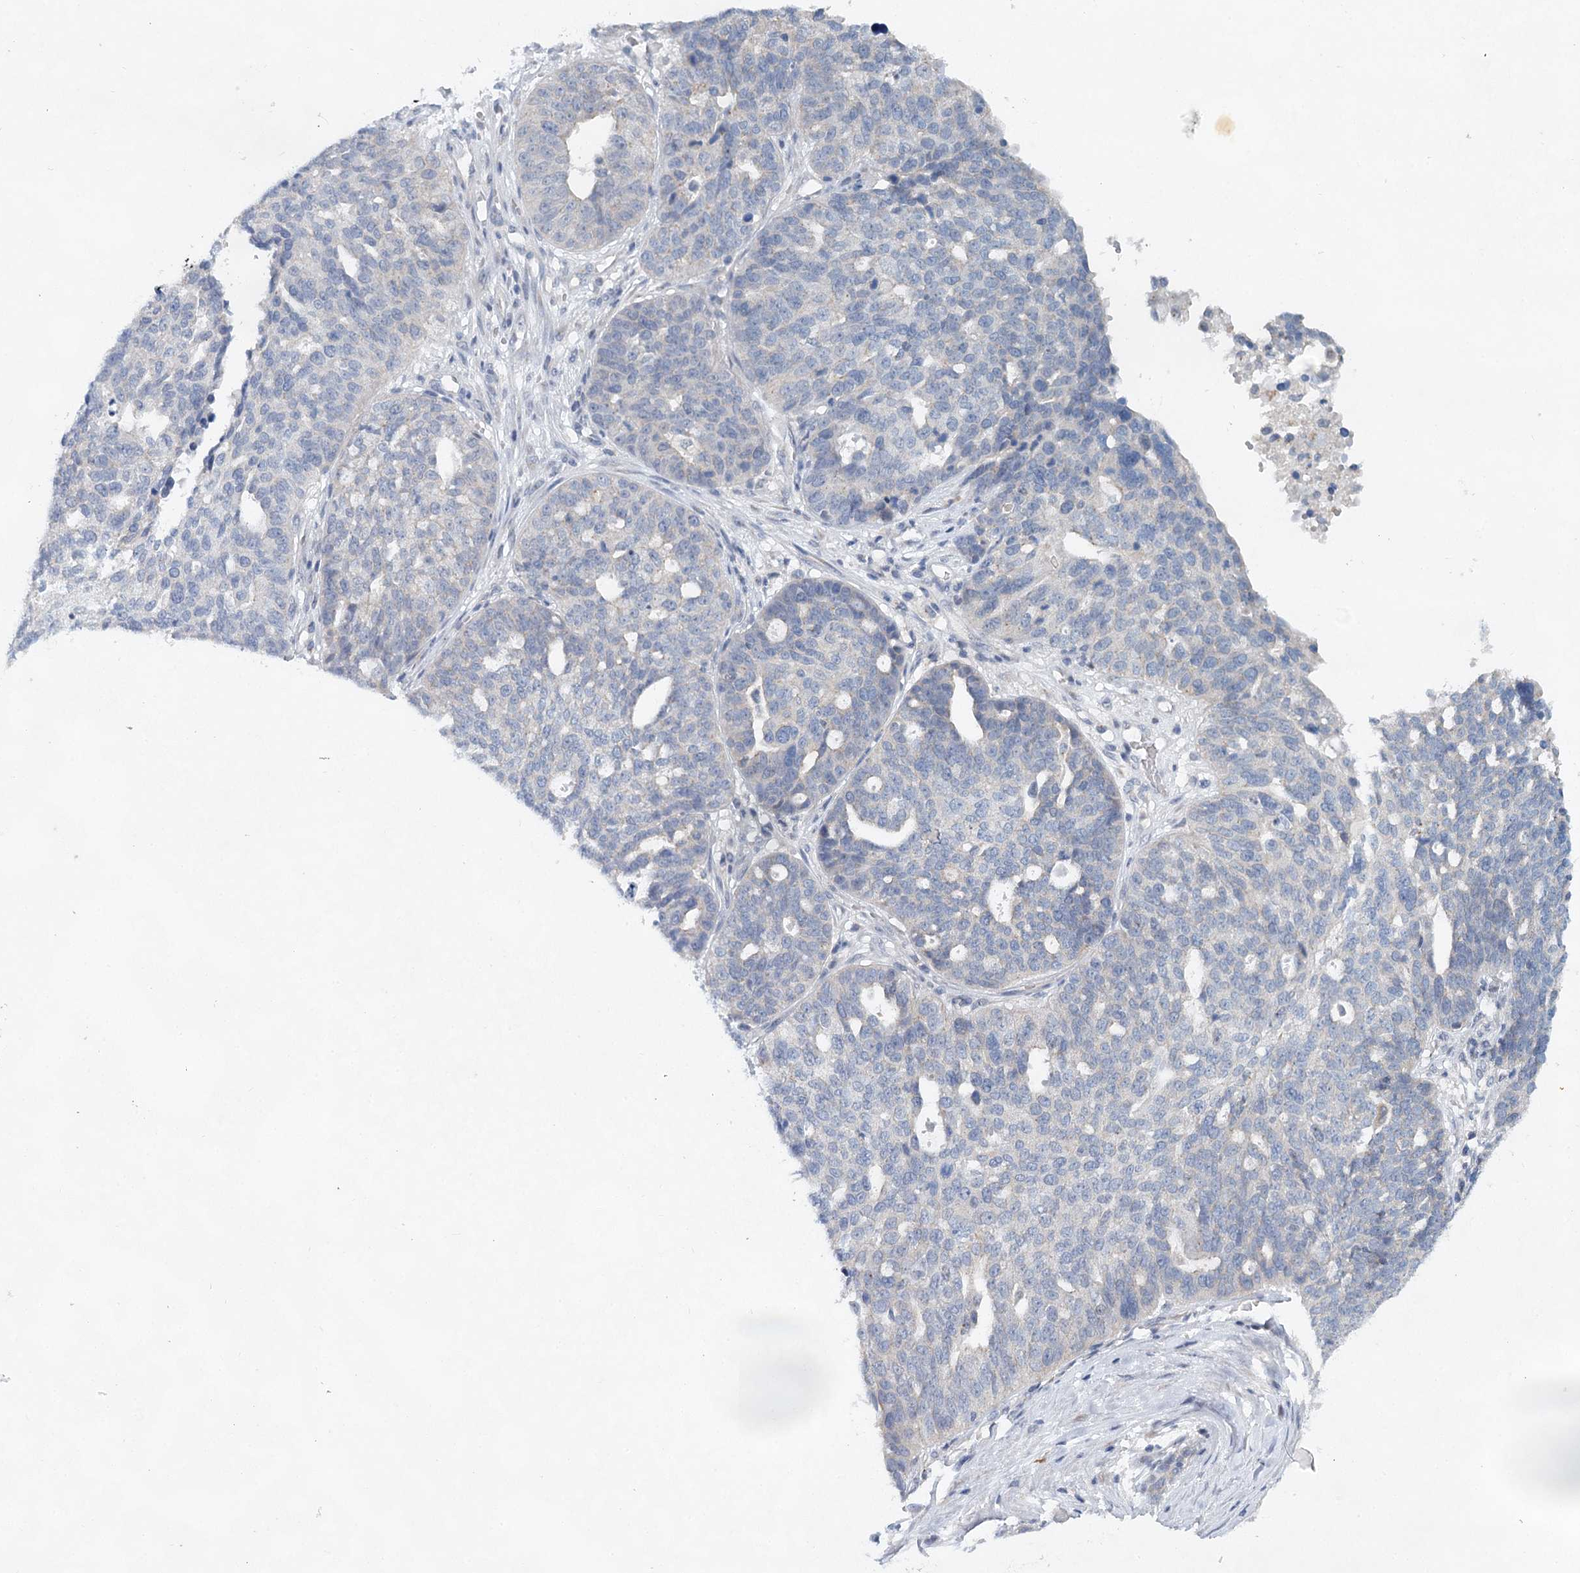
{"staining": {"intensity": "negative", "quantity": "none", "location": "none"}, "tissue": "ovarian cancer", "cell_type": "Tumor cells", "image_type": "cancer", "snomed": [{"axis": "morphology", "description": "Cystadenocarcinoma, serous, NOS"}, {"axis": "topography", "description": "Ovary"}], "caption": "The micrograph displays no staining of tumor cells in ovarian cancer.", "gene": "BLTP1", "patient": {"sex": "female", "age": 59}}